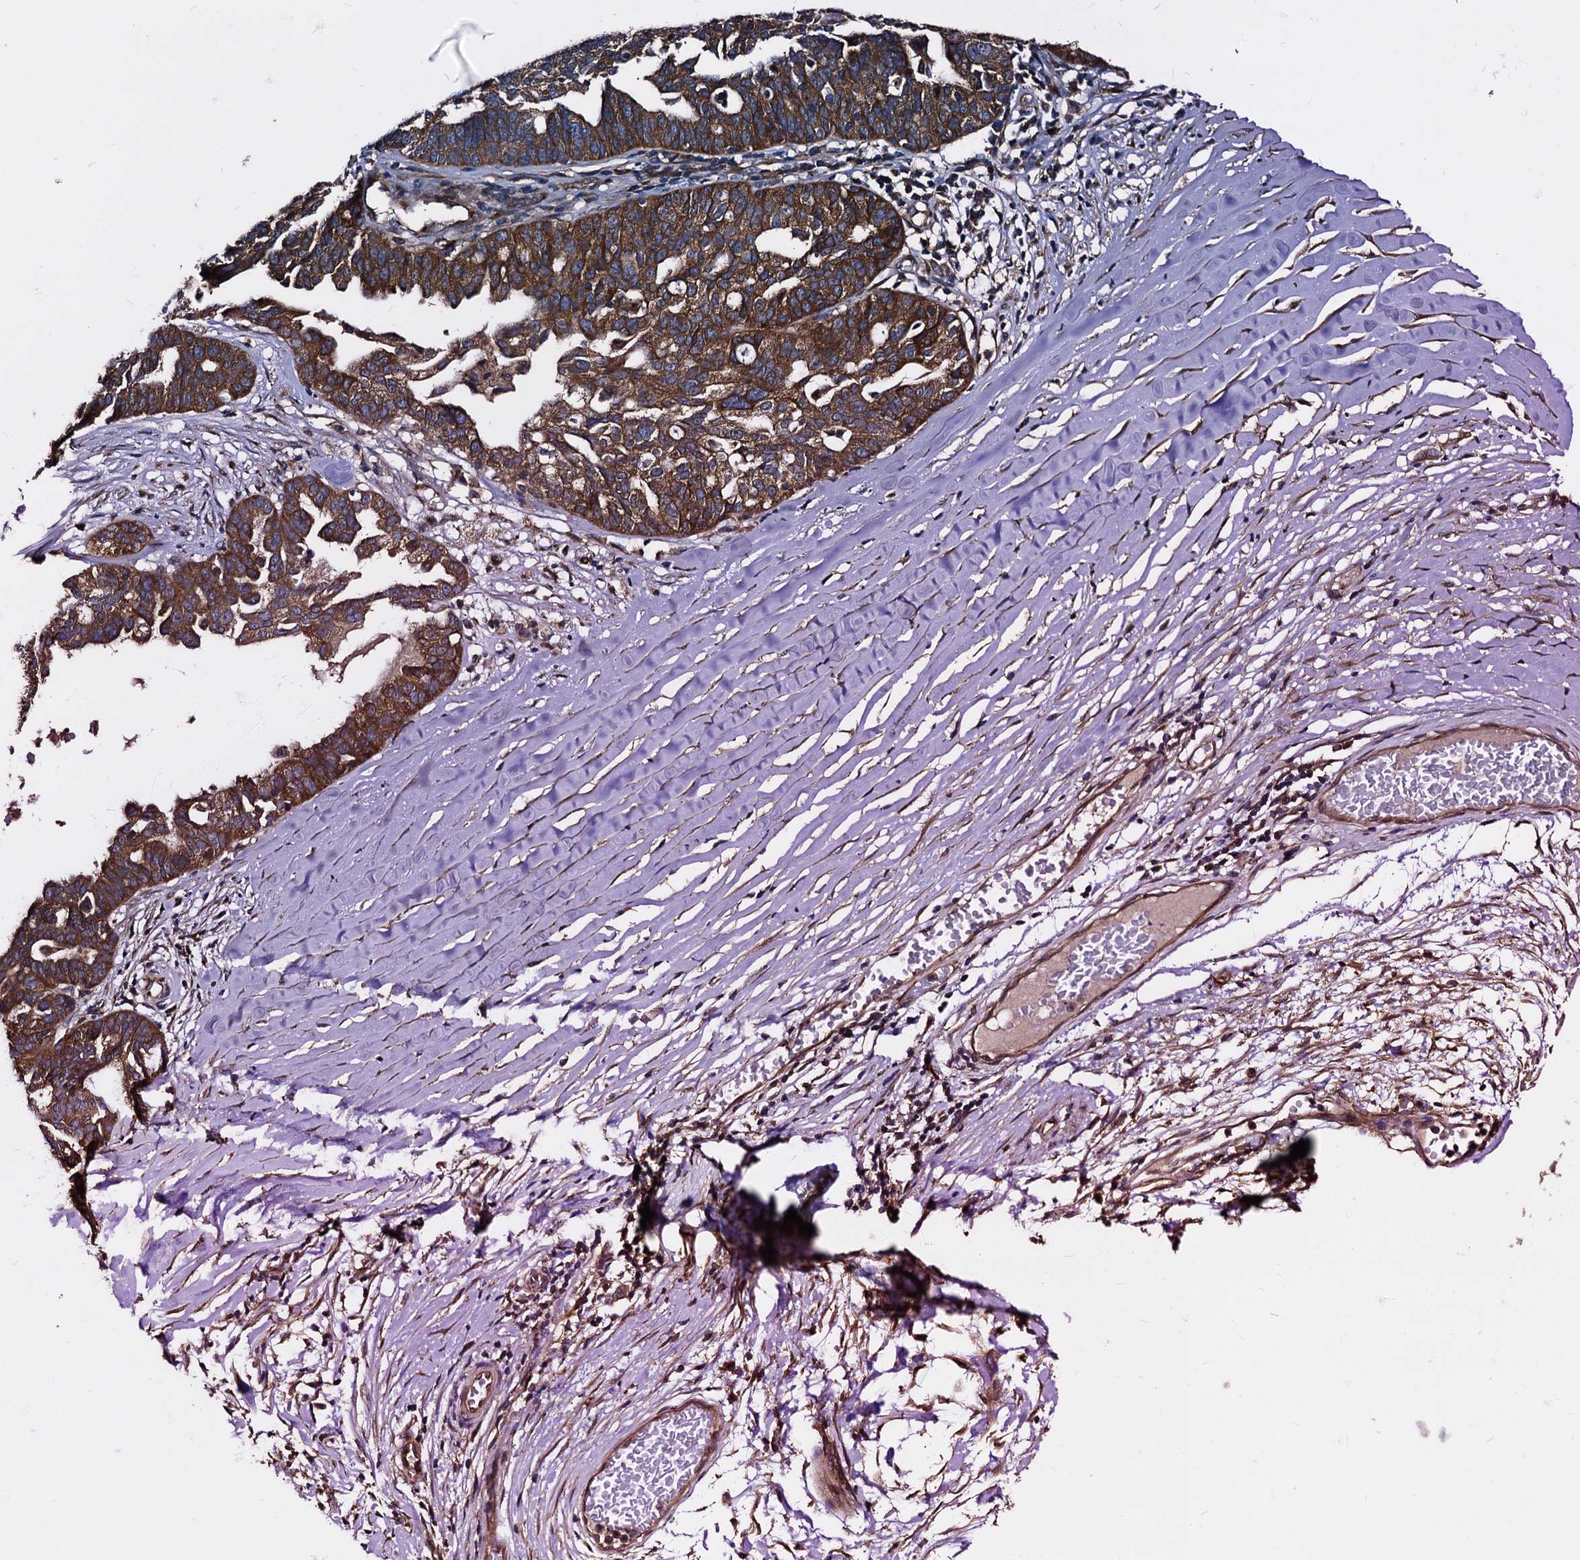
{"staining": {"intensity": "strong", "quantity": ">75%", "location": "cytoplasmic/membranous"}, "tissue": "ovarian cancer", "cell_type": "Tumor cells", "image_type": "cancer", "snomed": [{"axis": "morphology", "description": "Cystadenocarcinoma, serous, NOS"}, {"axis": "topography", "description": "Ovary"}], "caption": "IHC (DAB (3,3'-diaminobenzidine)) staining of ovarian cancer (serous cystadenocarcinoma) shows strong cytoplasmic/membranous protein staining in about >75% of tumor cells.", "gene": "PEX5", "patient": {"sex": "female", "age": 59}}